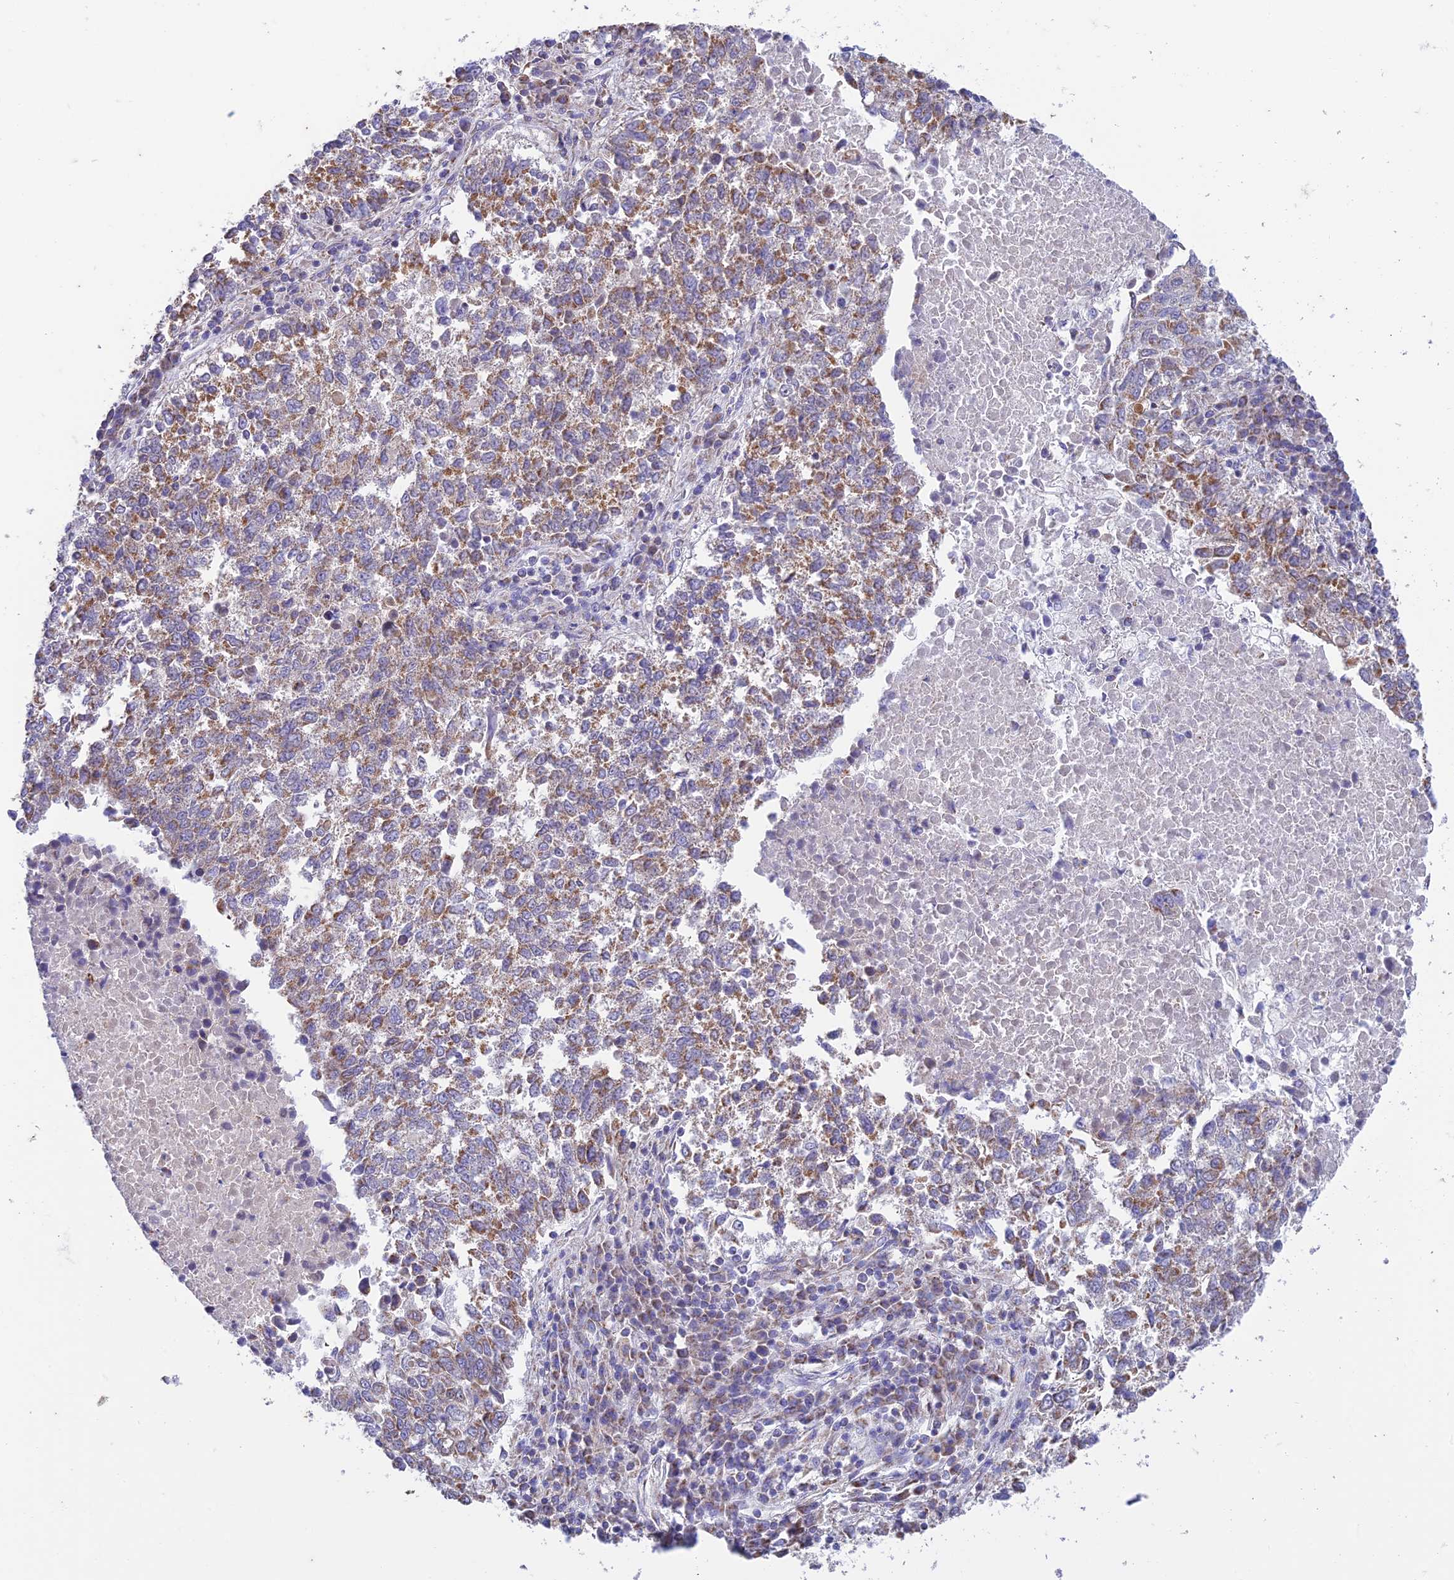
{"staining": {"intensity": "moderate", "quantity": ">75%", "location": "cytoplasmic/membranous"}, "tissue": "lung cancer", "cell_type": "Tumor cells", "image_type": "cancer", "snomed": [{"axis": "morphology", "description": "Squamous cell carcinoma, NOS"}, {"axis": "topography", "description": "Lung"}], "caption": "Lung cancer (squamous cell carcinoma) stained with immunohistochemistry (IHC) reveals moderate cytoplasmic/membranous expression in approximately >75% of tumor cells.", "gene": "ZNF181", "patient": {"sex": "male", "age": 73}}